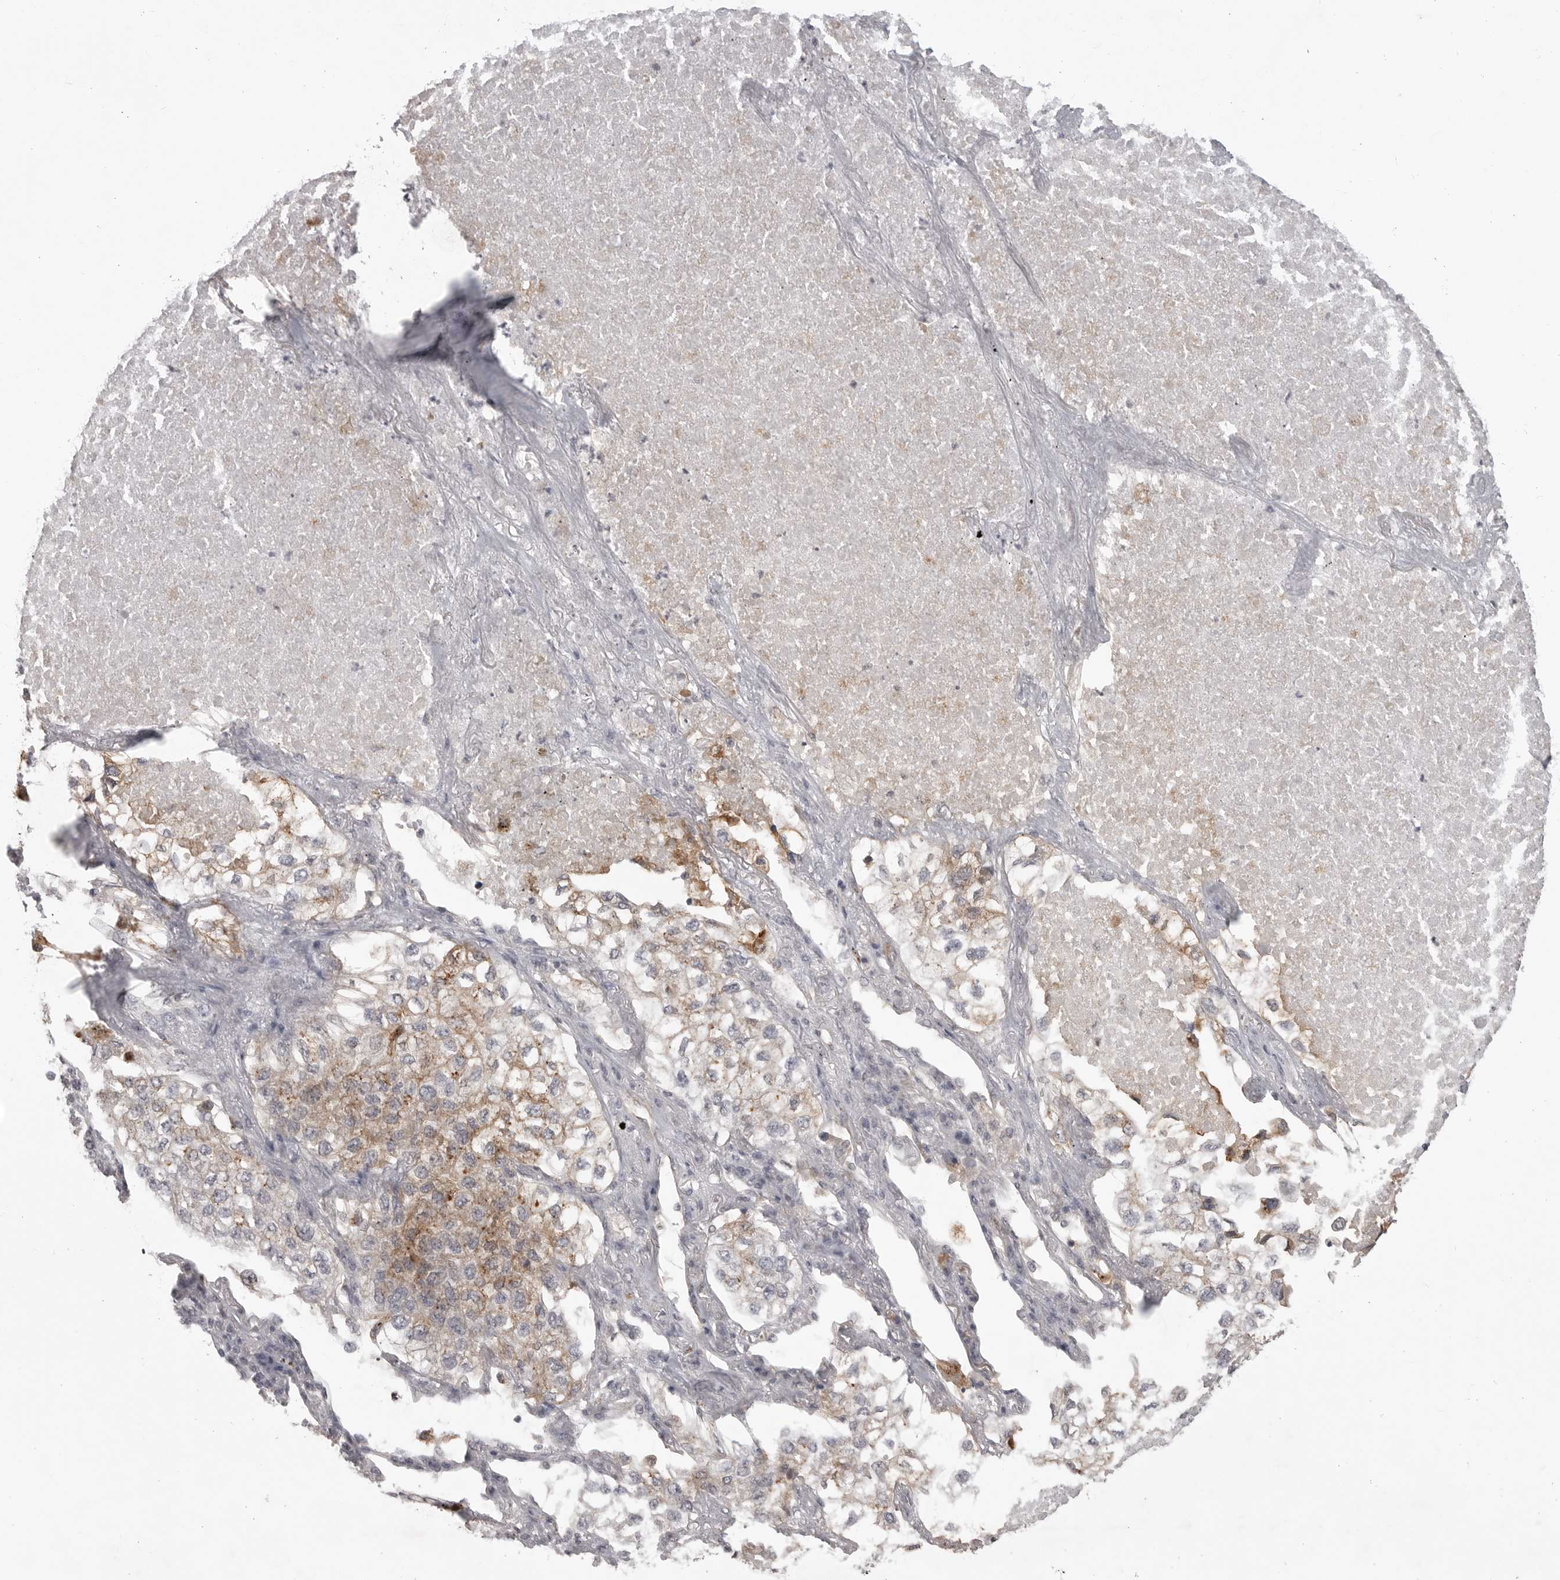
{"staining": {"intensity": "moderate", "quantity": "<25%", "location": "cytoplasmic/membranous"}, "tissue": "lung cancer", "cell_type": "Tumor cells", "image_type": "cancer", "snomed": [{"axis": "morphology", "description": "Adenocarcinoma, NOS"}, {"axis": "topography", "description": "Lung"}], "caption": "Brown immunohistochemical staining in human adenocarcinoma (lung) exhibits moderate cytoplasmic/membranous staining in approximately <25% of tumor cells. The protein is stained brown, and the nuclei are stained in blue (DAB (3,3'-diaminobenzidine) IHC with brightfield microscopy, high magnification).", "gene": "IFNGR1", "patient": {"sex": "male", "age": 63}}